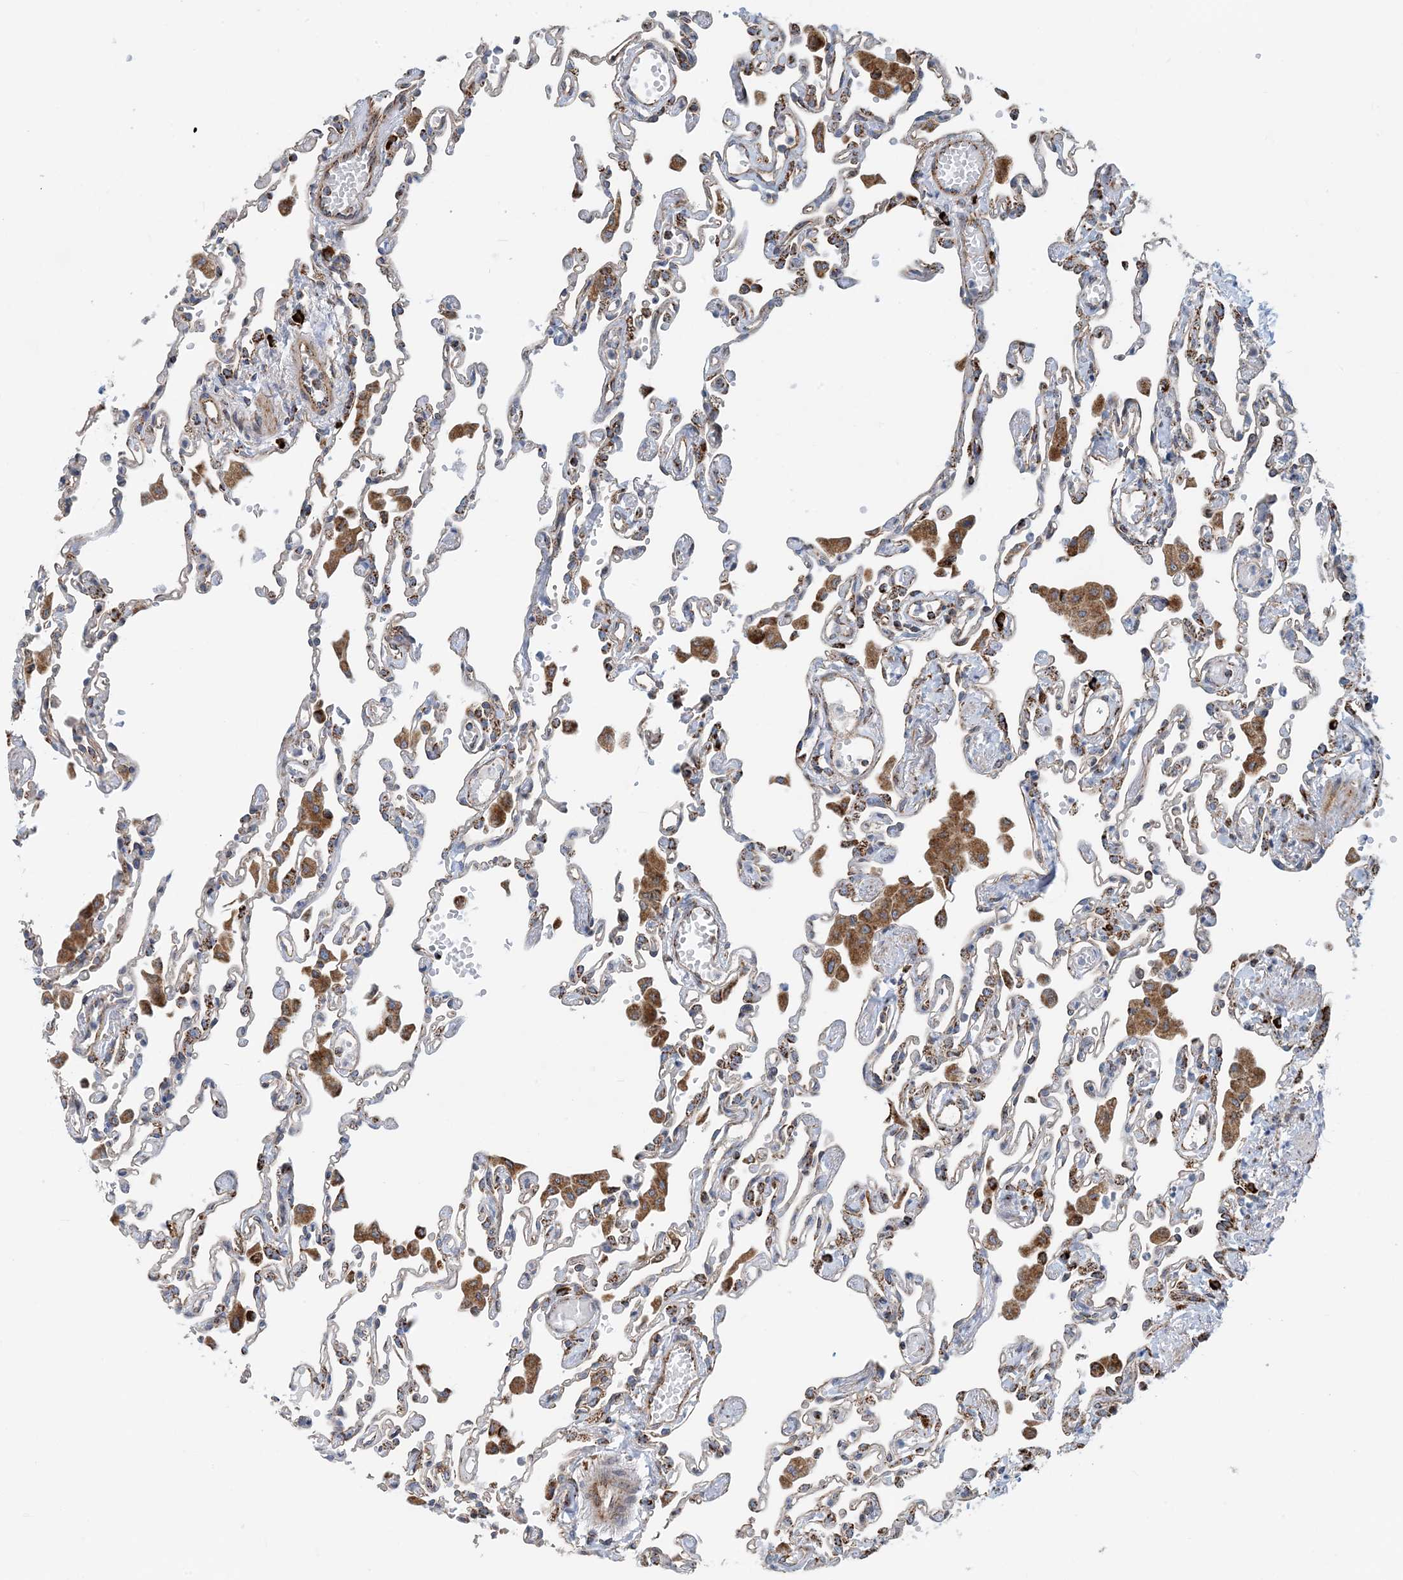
{"staining": {"intensity": "moderate", "quantity": "<25%", "location": "cytoplasmic/membranous"}, "tissue": "lung", "cell_type": "Alveolar cells", "image_type": "normal", "snomed": [{"axis": "morphology", "description": "Normal tissue, NOS"}, {"axis": "topography", "description": "Bronchus"}, {"axis": "topography", "description": "Lung"}], "caption": "A brown stain labels moderate cytoplasmic/membranous positivity of a protein in alveolar cells of unremarkable lung. The protein is stained brown, and the nuclei are stained in blue (DAB (3,3'-diaminobenzidine) IHC with brightfield microscopy, high magnification).", "gene": "PCDHGA1", "patient": {"sex": "female", "age": 49}}